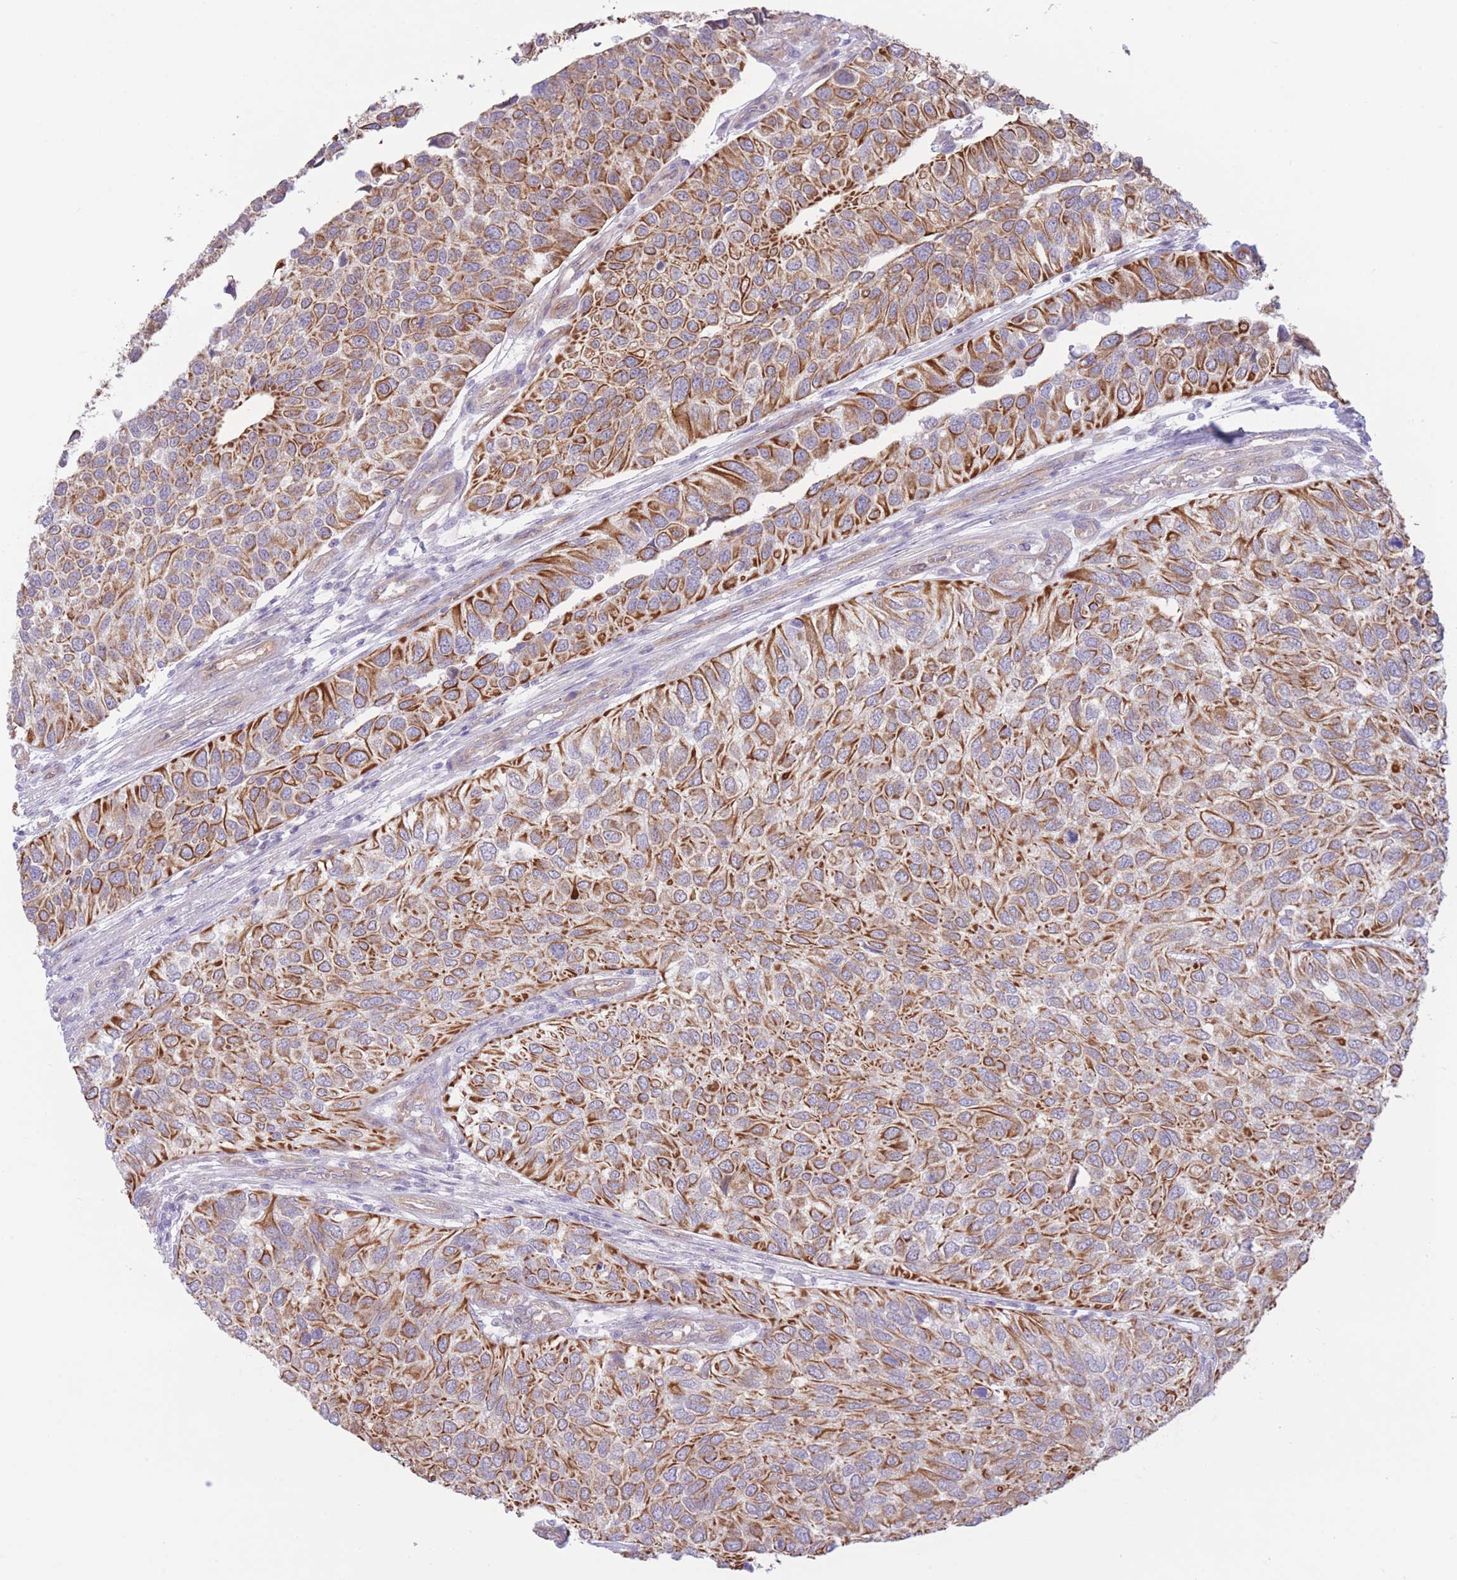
{"staining": {"intensity": "strong", "quantity": ">75%", "location": "cytoplasmic/membranous"}, "tissue": "urothelial cancer", "cell_type": "Tumor cells", "image_type": "cancer", "snomed": [{"axis": "morphology", "description": "Urothelial carcinoma, NOS"}, {"axis": "topography", "description": "Urinary bladder"}], "caption": "This photomicrograph demonstrates immunohistochemistry (IHC) staining of human urothelial cancer, with high strong cytoplasmic/membranous expression in about >75% of tumor cells.", "gene": "MRPS31", "patient": {"sex": "male", "age": 55}}